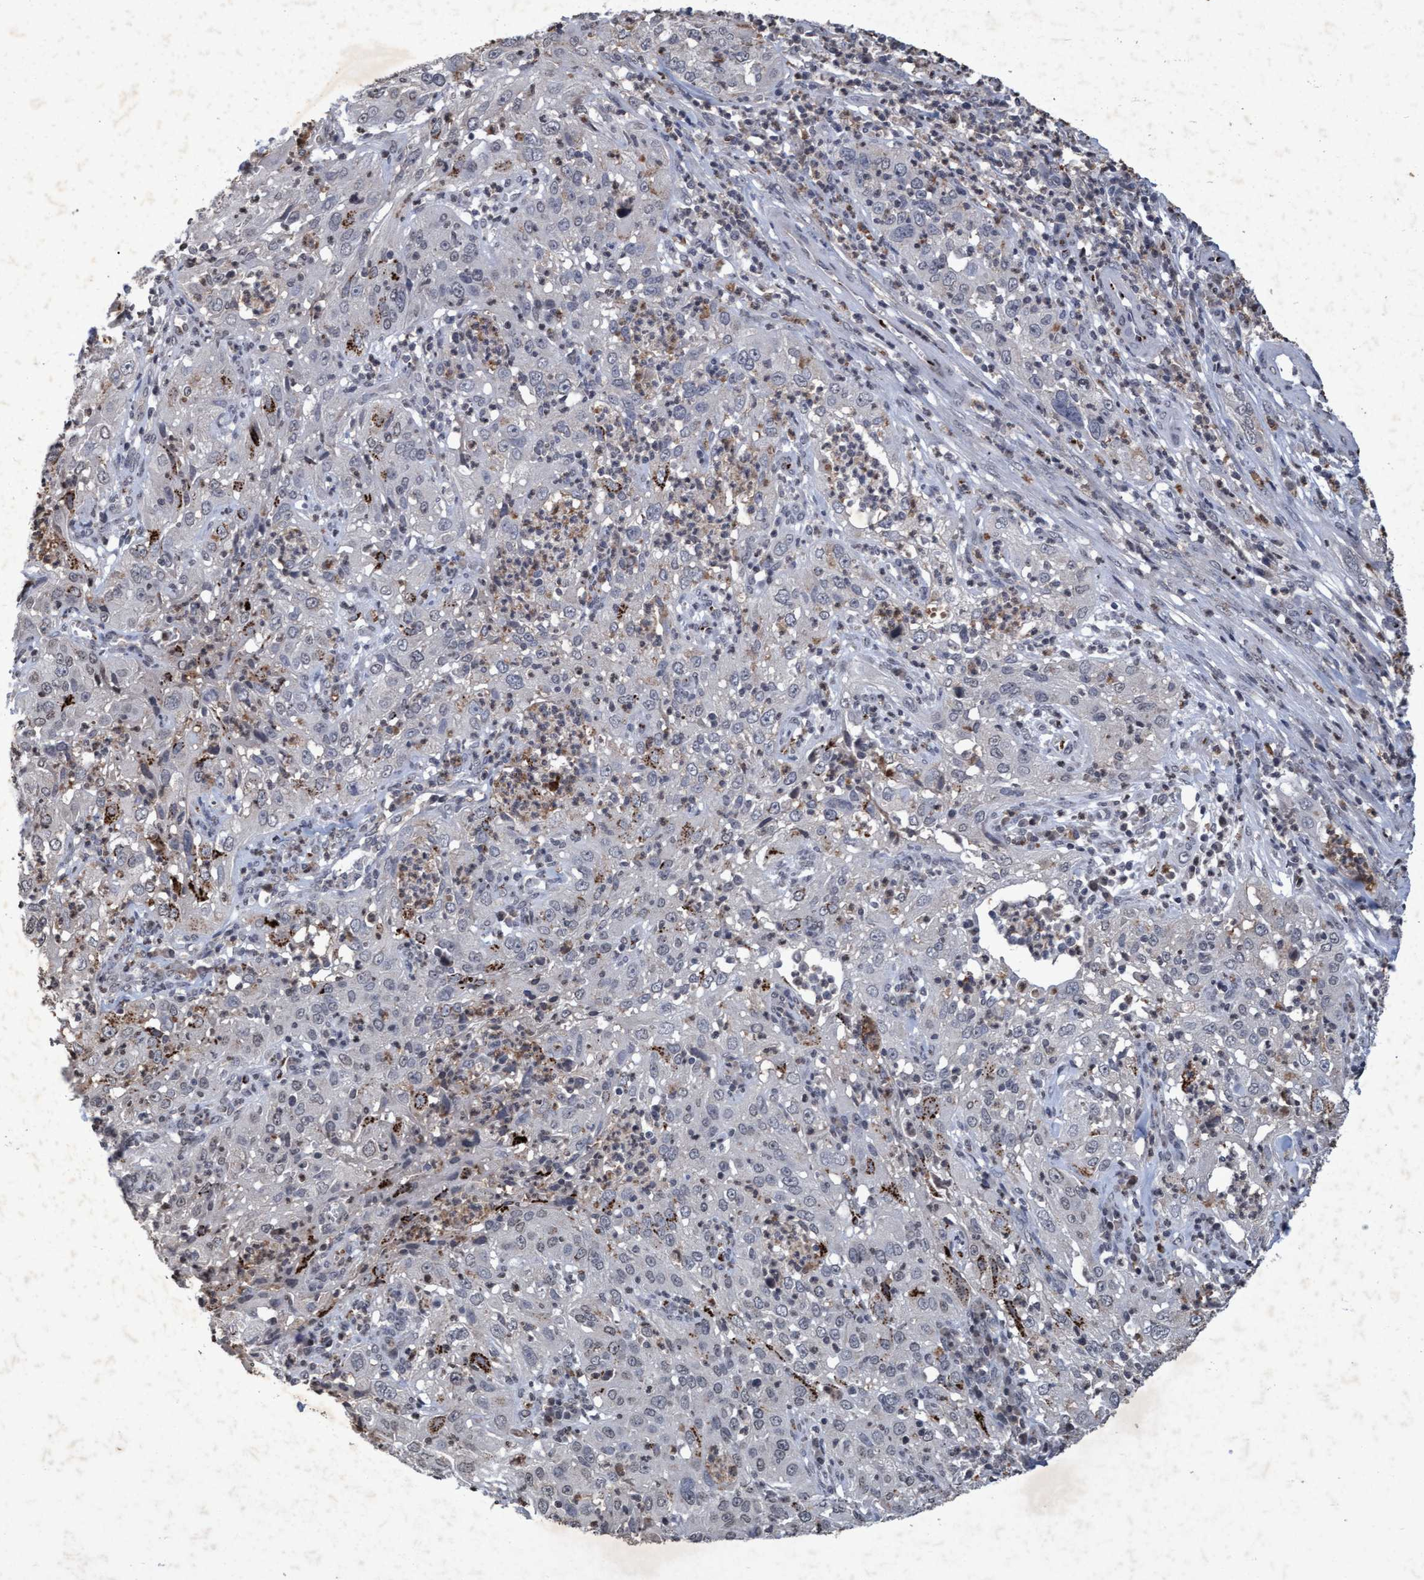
{"staining": {"intensity": "strong", "quantity": "<25%", "location": "cytoplasmic/membranous"}, "tissue": "cervical cancer", "cell_type": "Tumor cells", "image_type": "cancer", "snomed": [{"axis": "morphology", "description": "Squamous cell carcinoma, NOS"}, {"axis": "topography", "description": "Cervix"}], "caption": "A brown stain shows strong cytoplasmic/membranous expression of a protein in human cervical squamous cell carcinoma tumor cells.", "gene": "GALC", "patient": {"sex": "female", "age": 32}}